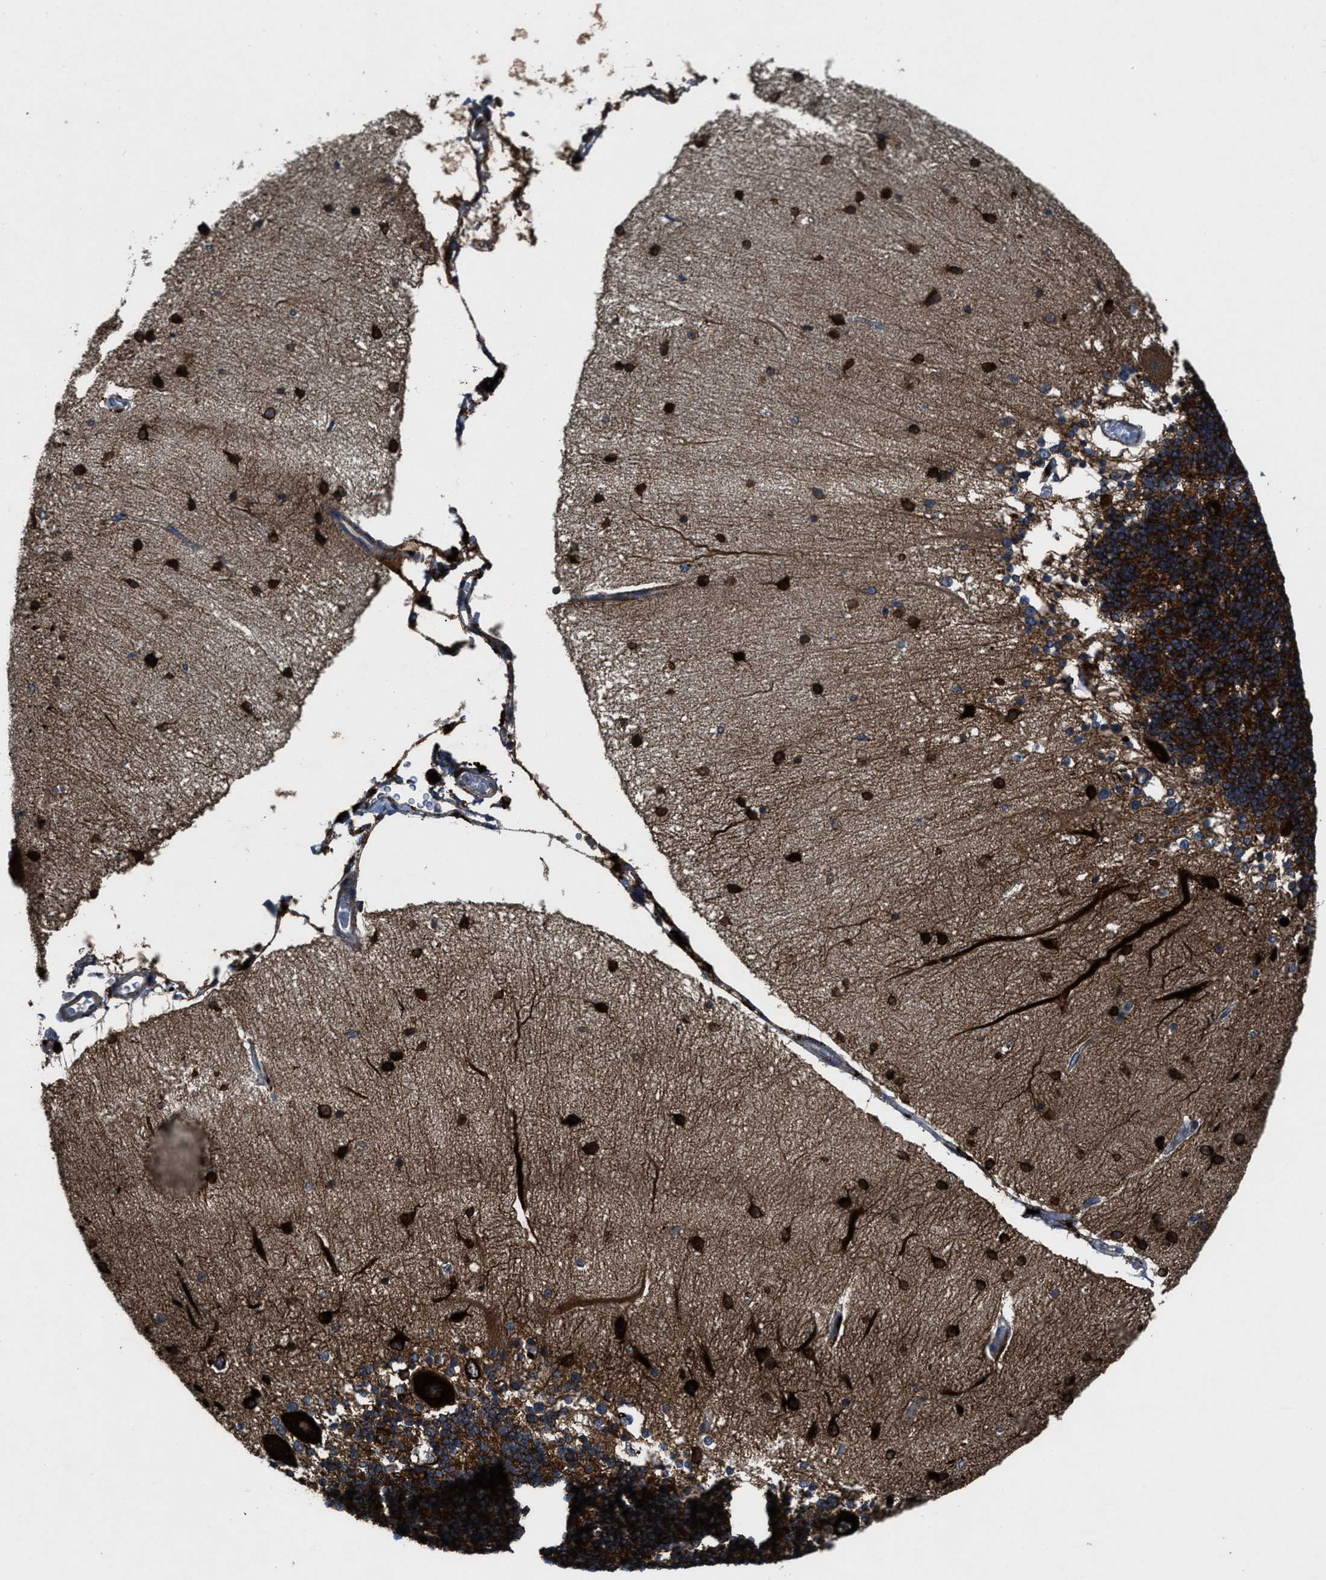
{"staining": {"intensity": "strong", "quantity": ">75%", "location": "cytoplasmic/membranous"}, "tissue": "cerebellum", "cell_type": "Cells in granular layer", "image_type": "normal", "snomed": [{"axis": "morphology", "description": "Normal tissue, NOS"}, {"axis": "topography", "description": "Cerebellum"}], "caption": "High-magnification brightfield microscopy of benign cerebellum stained with DAB (3,3'-diaminobenzidine) (brown) and counterstained with hematoxylin (blue). cells in granular layer exhibit strong cytoplasmic/membranous expression is present in approximately>75% of cells.", "gene": "PDP1", "patient": {"sex": "female", "age": 54}}